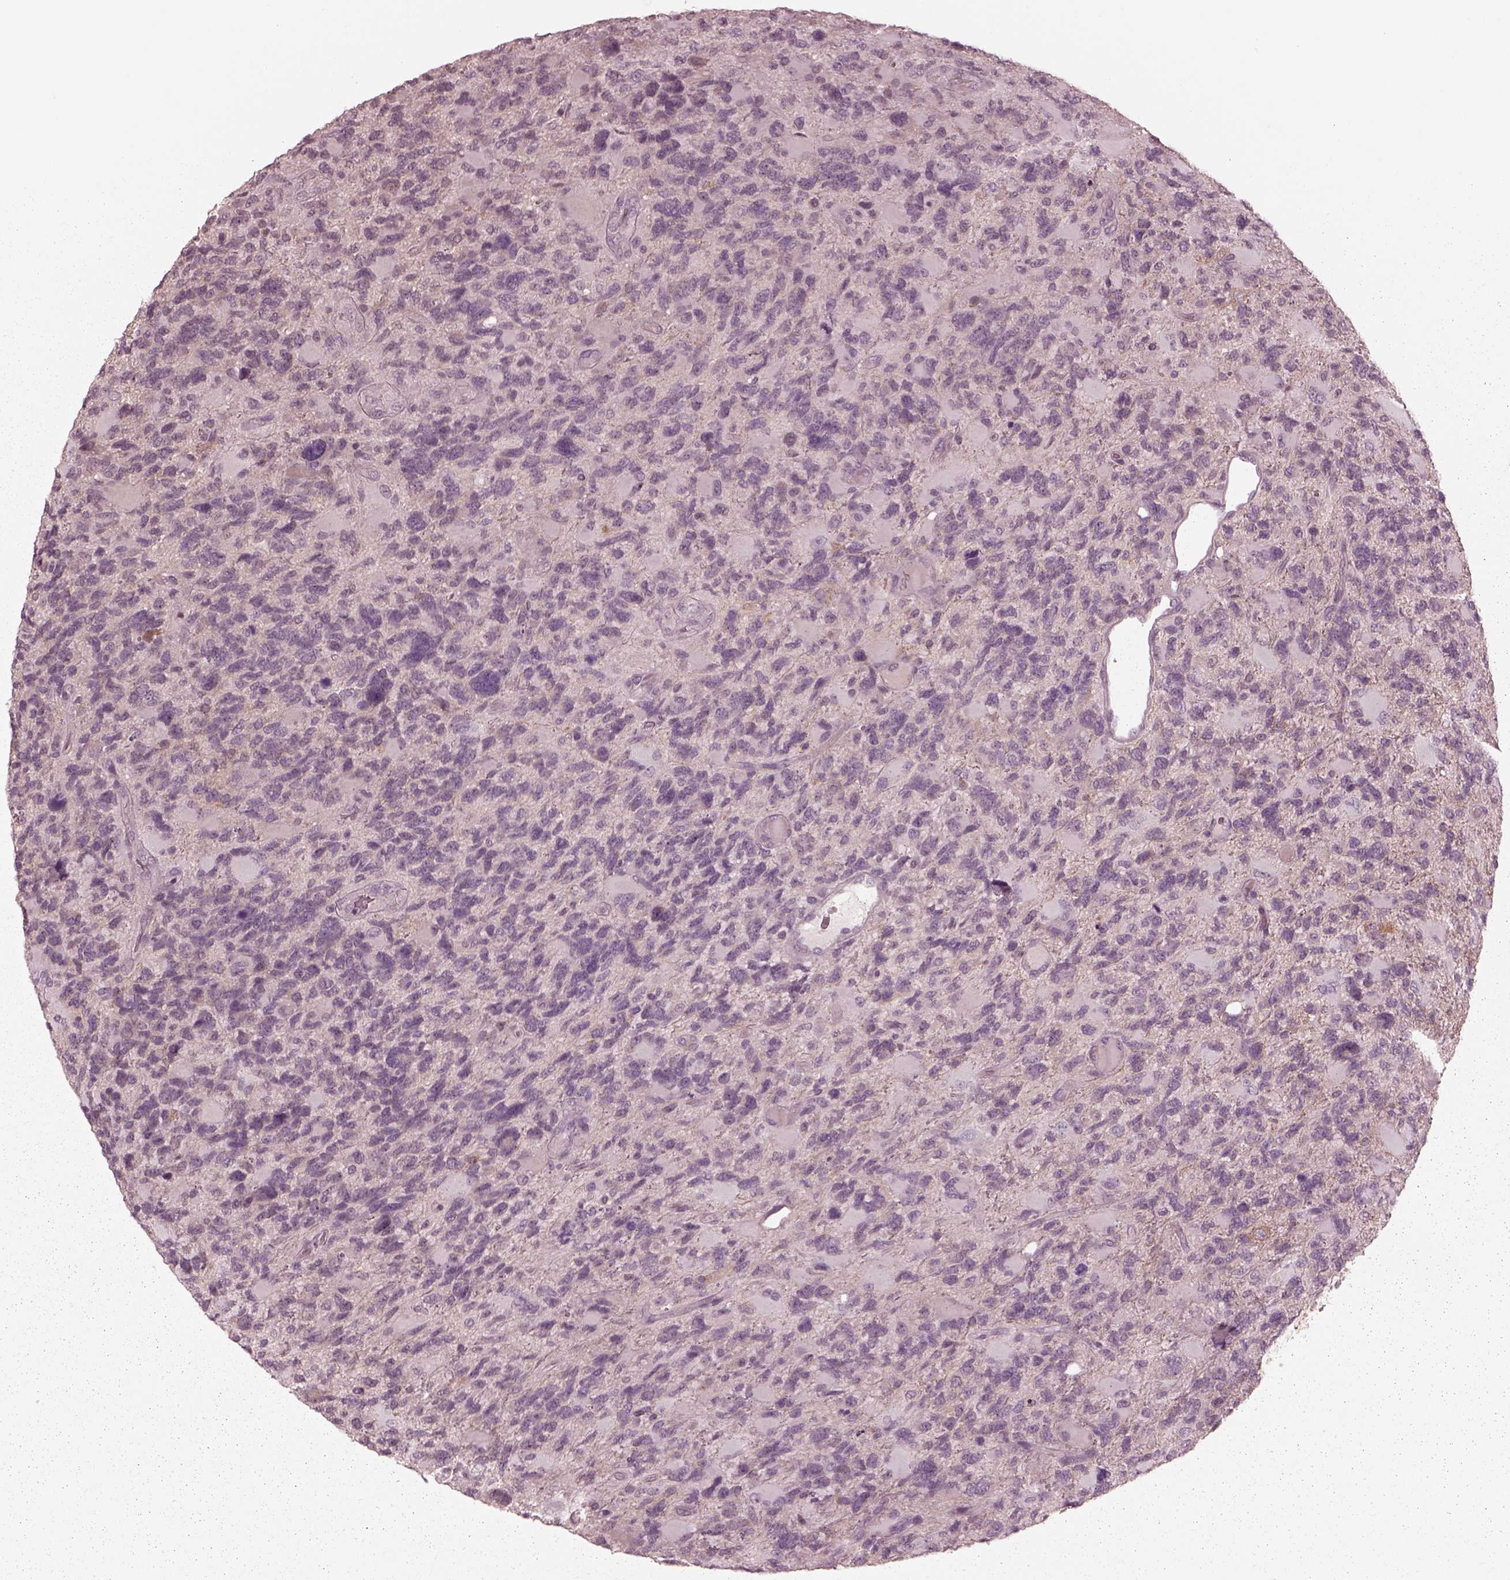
{"staining": {"intensity": "negative", "quantity": "none", "location": "none"}, "tissue": "glioma", "cell_type": "Tumor cells", "image_type": "cancer", "snomed": [{"axis": "morphology", "description": "Glioma, malignant, High grade"}, {"axis": "topography", "description": "Brain"}], "caption": "An immunohistochemistry micrograph of glioma is shown. There is no staining in tumor cells of glioma. Nuclei are stained in blue.", "gene": "RGS7", "patient": {"sex": "female", "age": 71}}